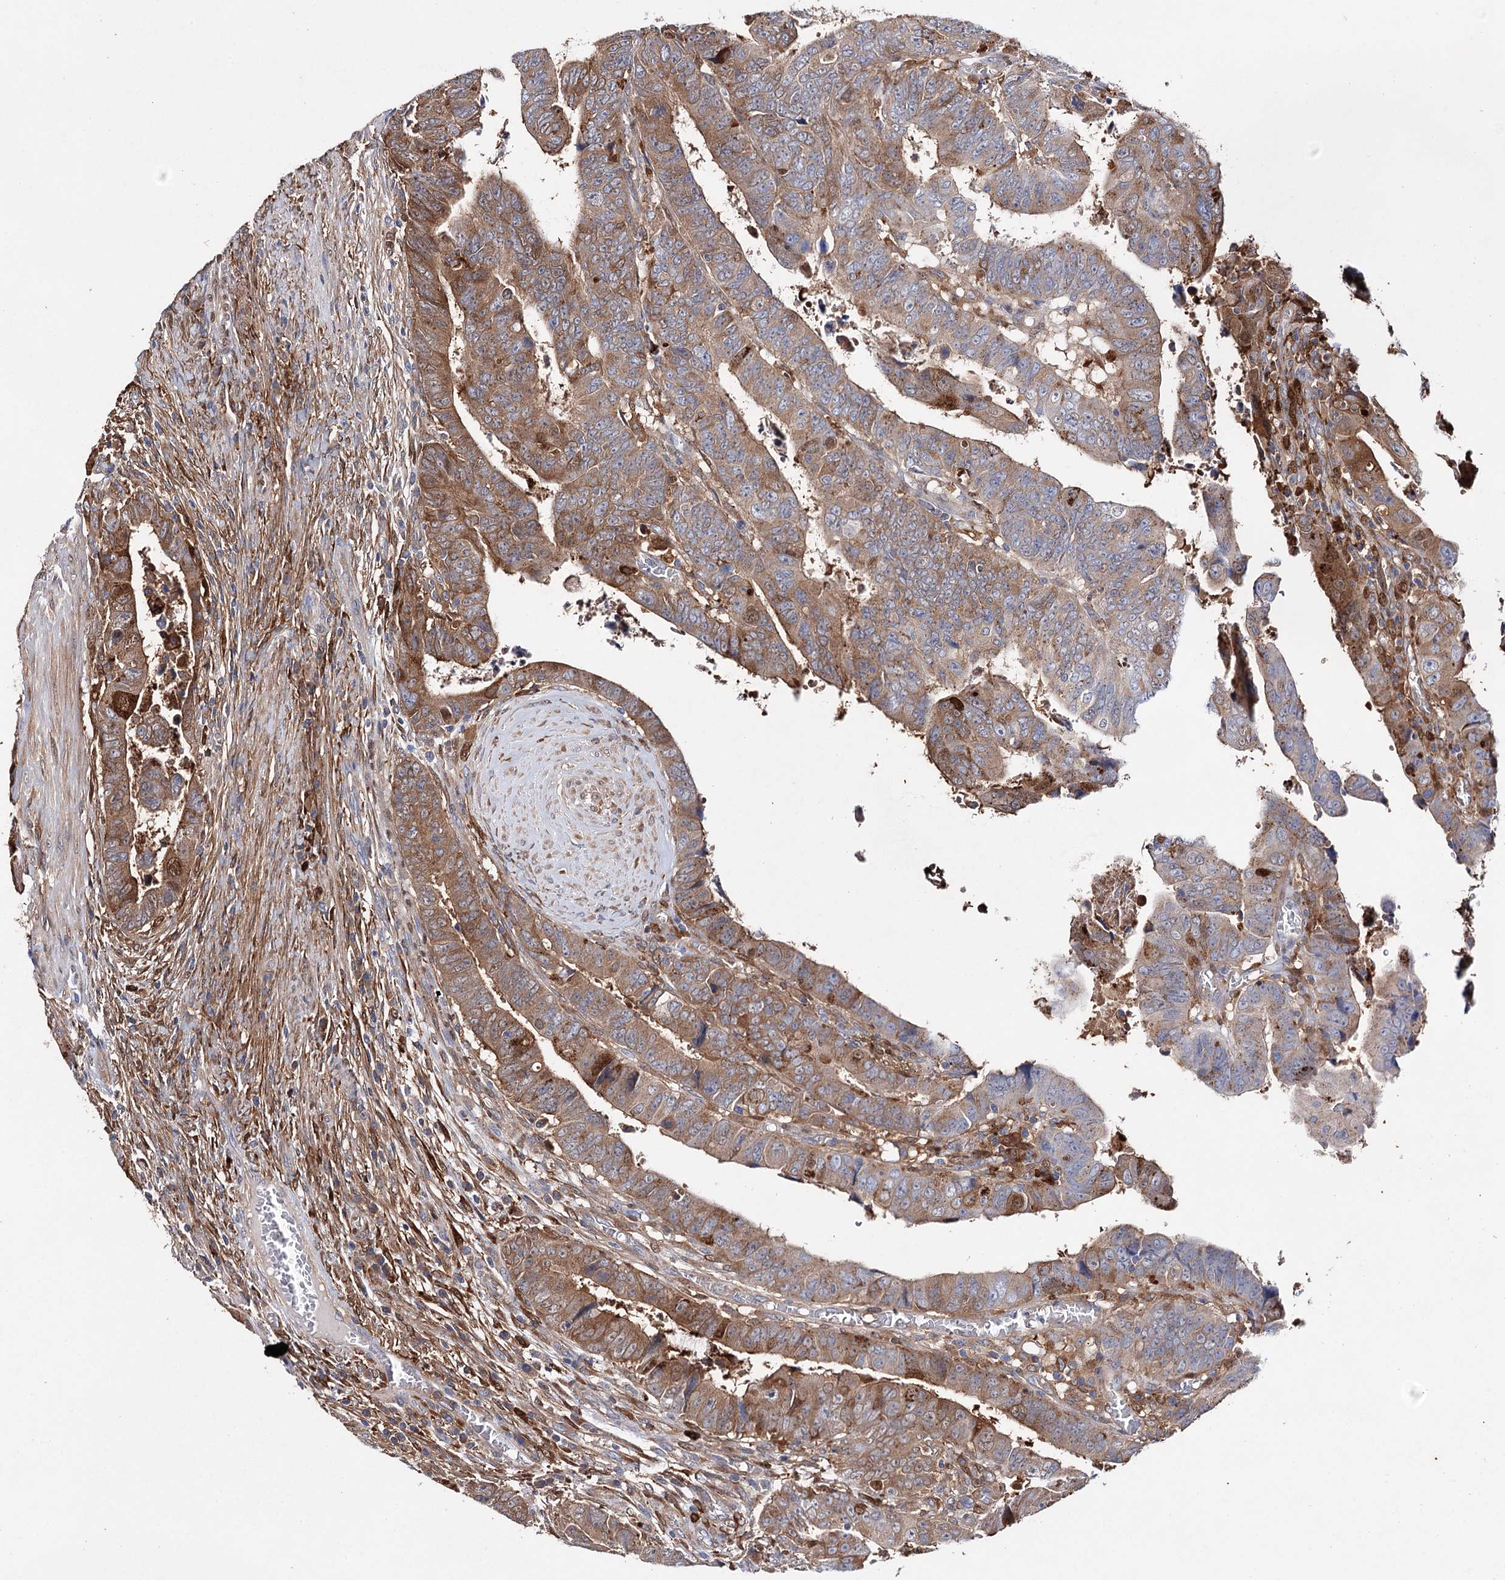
{"staining": {"intensity": "moderate", "quantity": ">75%", "location": "cytoplasmic/membranous"}, "tissue": "colorectal cancer", "cell_type": "Tumor cells", "image_type": "cancer", "snomed": [{"axis": "morphology", "description": "Normal tissue, NOS"}, {"axis": "morphology", "description": "Adenocarcinoma, NOS"}, {"axis": "topography", "description": "Rectum"}], "caption": "DAB immunohistochemical staining of human colorectal cancer displays moderate cytoplasmic/membranous protein staining in about >75% of tumor cells.", "gene": "CFAP46", "patient": {"sex": "female", "age": 65}}